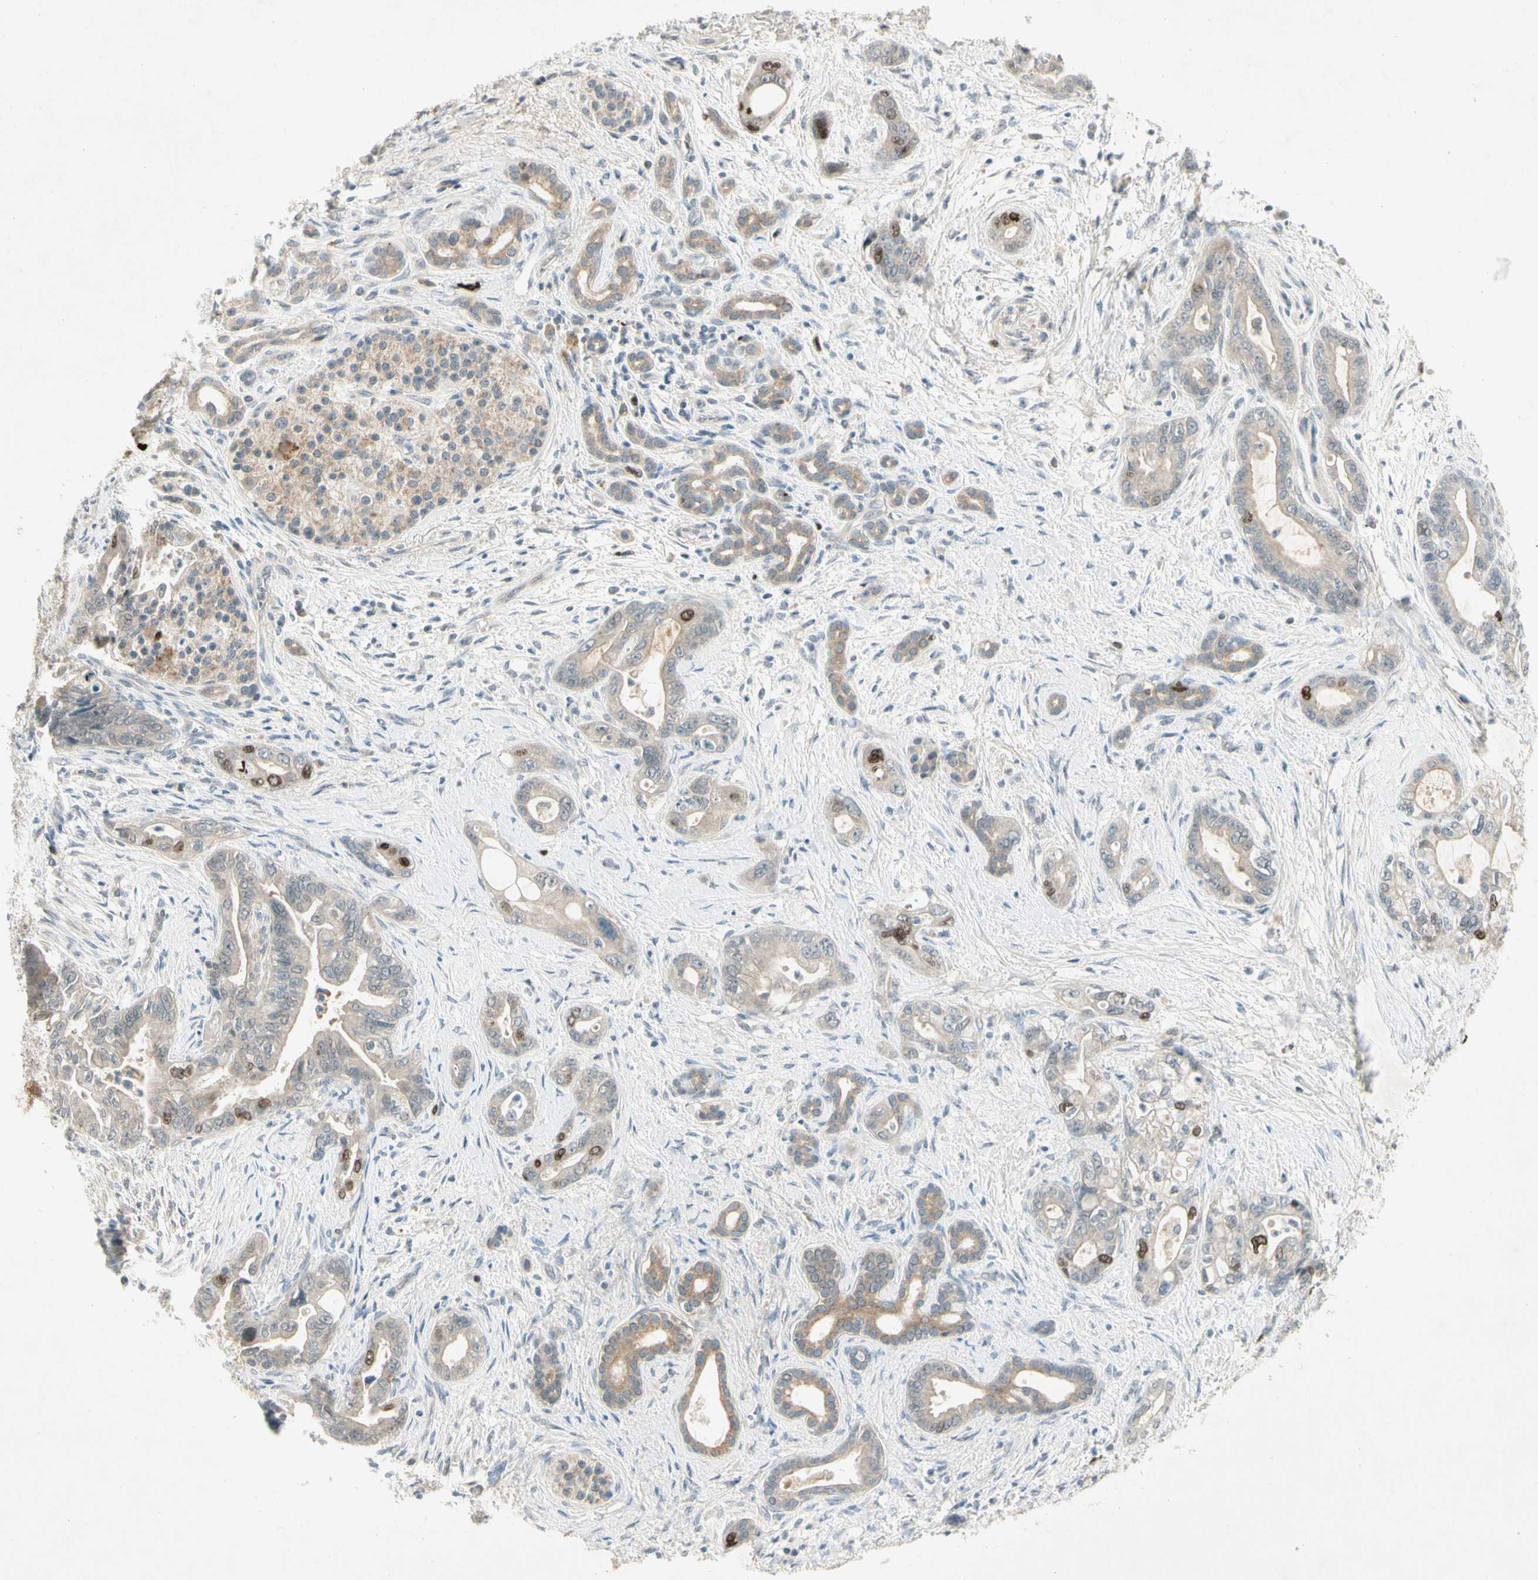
{"staining": {"intensity": "strong", "quantity": "<25%", "location": "nuclear"}, "tissue": "pancreatic cancer", "cell_type": "Tumor cells", "image_type": "cancer", "snomed": [{"axis": "morphology", "description": "Adenocarcinoma, NOS"}, {"axis": "topography", "description": "Pancreas"}], "caption": "IHC photomicrograph of human pancreatic adenocarcinoma stained for a protein (brown), which shows medium levels of strong nuclear expression in about <25% of tumor cells.", "gene": "PITX1", "patient": {"sex": "male", "age": 70}}